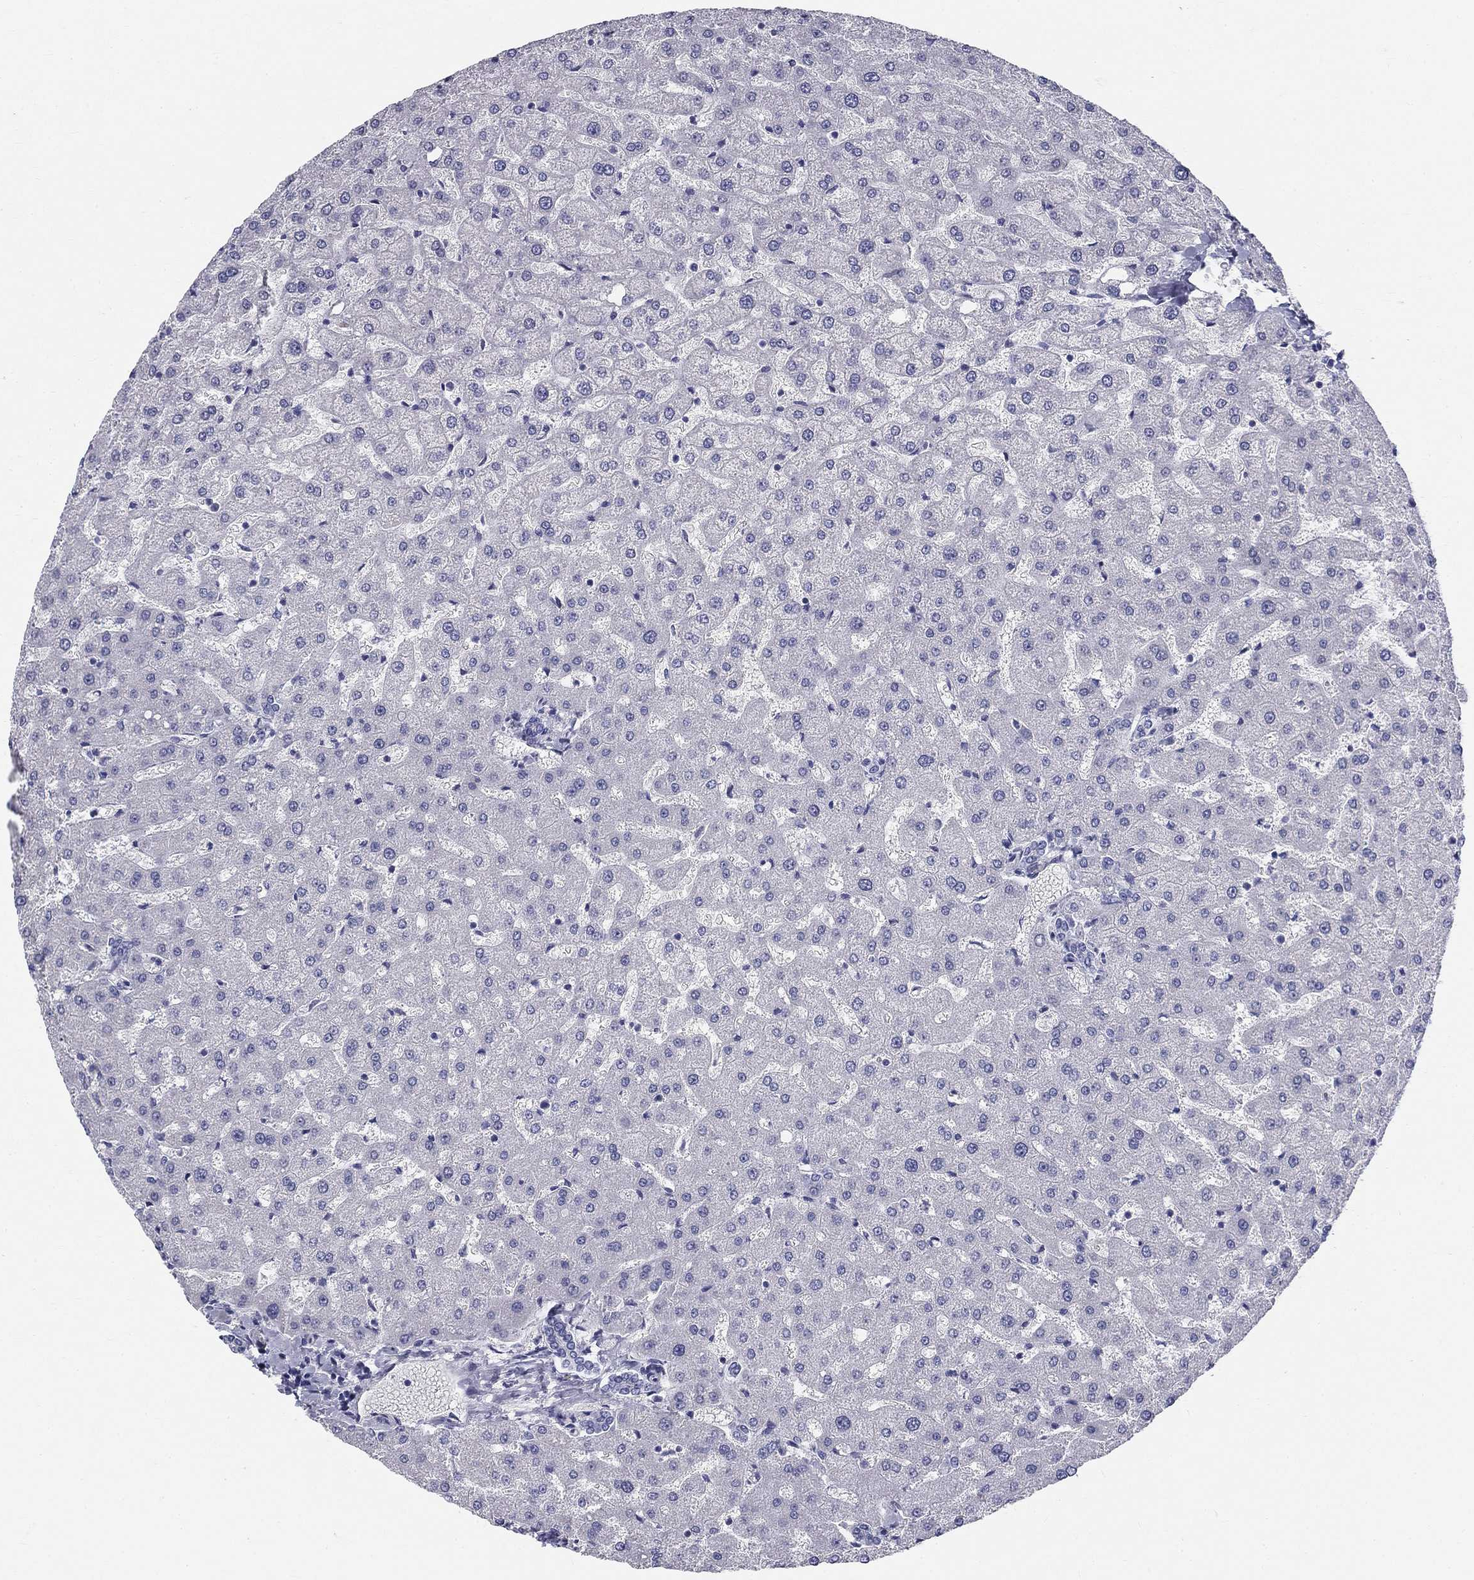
{"staining": {"intensity": "negative", "quantity": "none", "location": "none"}, "tissue": "liver", "cell_type": "Cholangiocytes", "image_type": "normal", "snomed": [{"axis": "morphology", "description": "Normal tissue, NOS"}, {"axis": "topography", "description": "Liver"}], "caption": "This is an IHC photomicrograph of normal human liver. There is no staining in cholangiocytes.", "gene": "GALNTL5", "patient": {"sex": "female", "age": 50}}